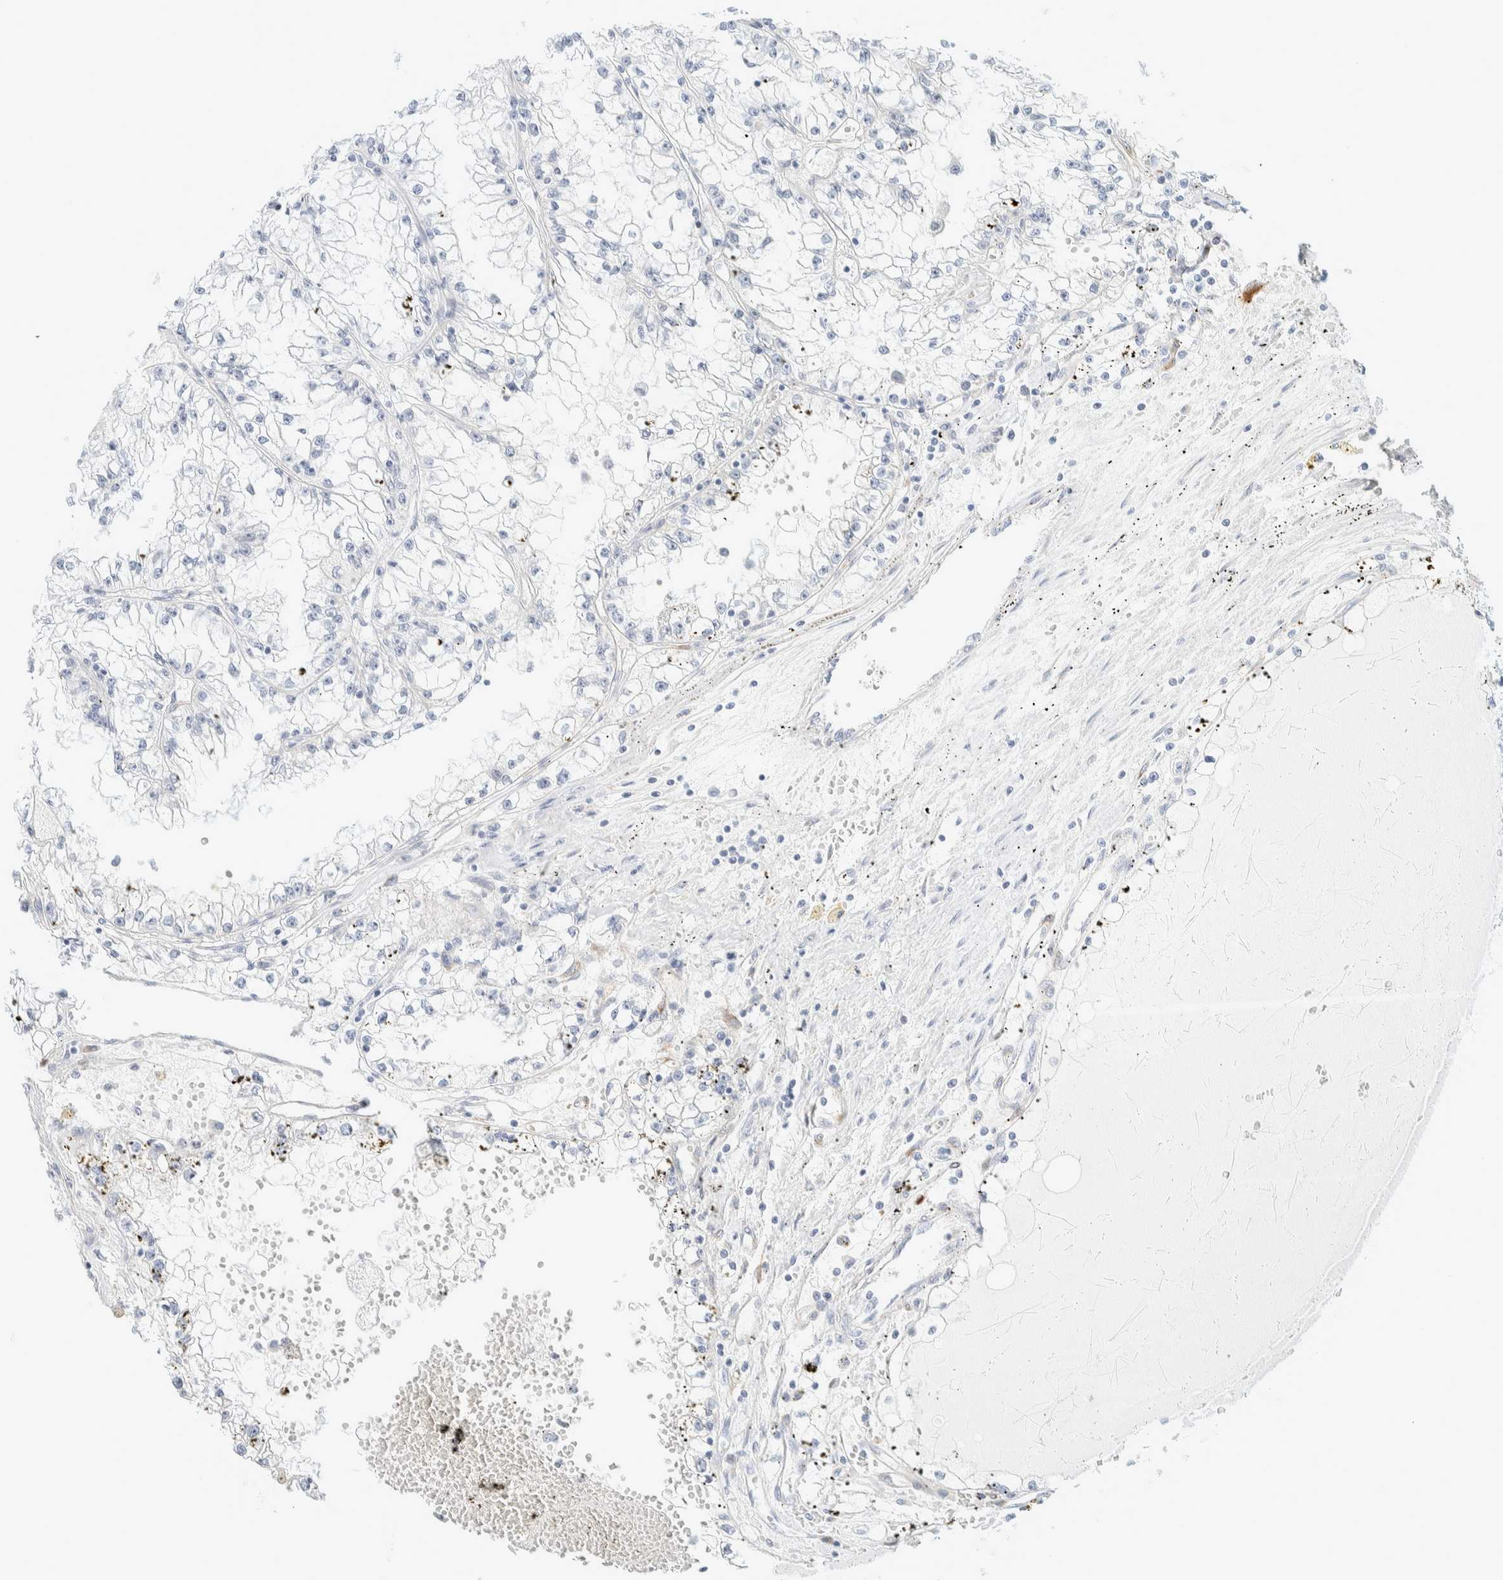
{"staining": {"intensity": "negative", "quantity": "none", "location": "none"}, "tissue": "renal cancer", "cell_type": "Tumor cells", "image_type": "cancer", "snomed": [{"axis": "morphology", "description": "Adenocarcinoma, NOS"}, {"axis": "topography", "description": "Kidney"}], "caption": "There is no significant staining in tumor cells of renal adenocarcinoma.", "gene": "ATCAY", "patient": {"sex": "male", "age": 56}}